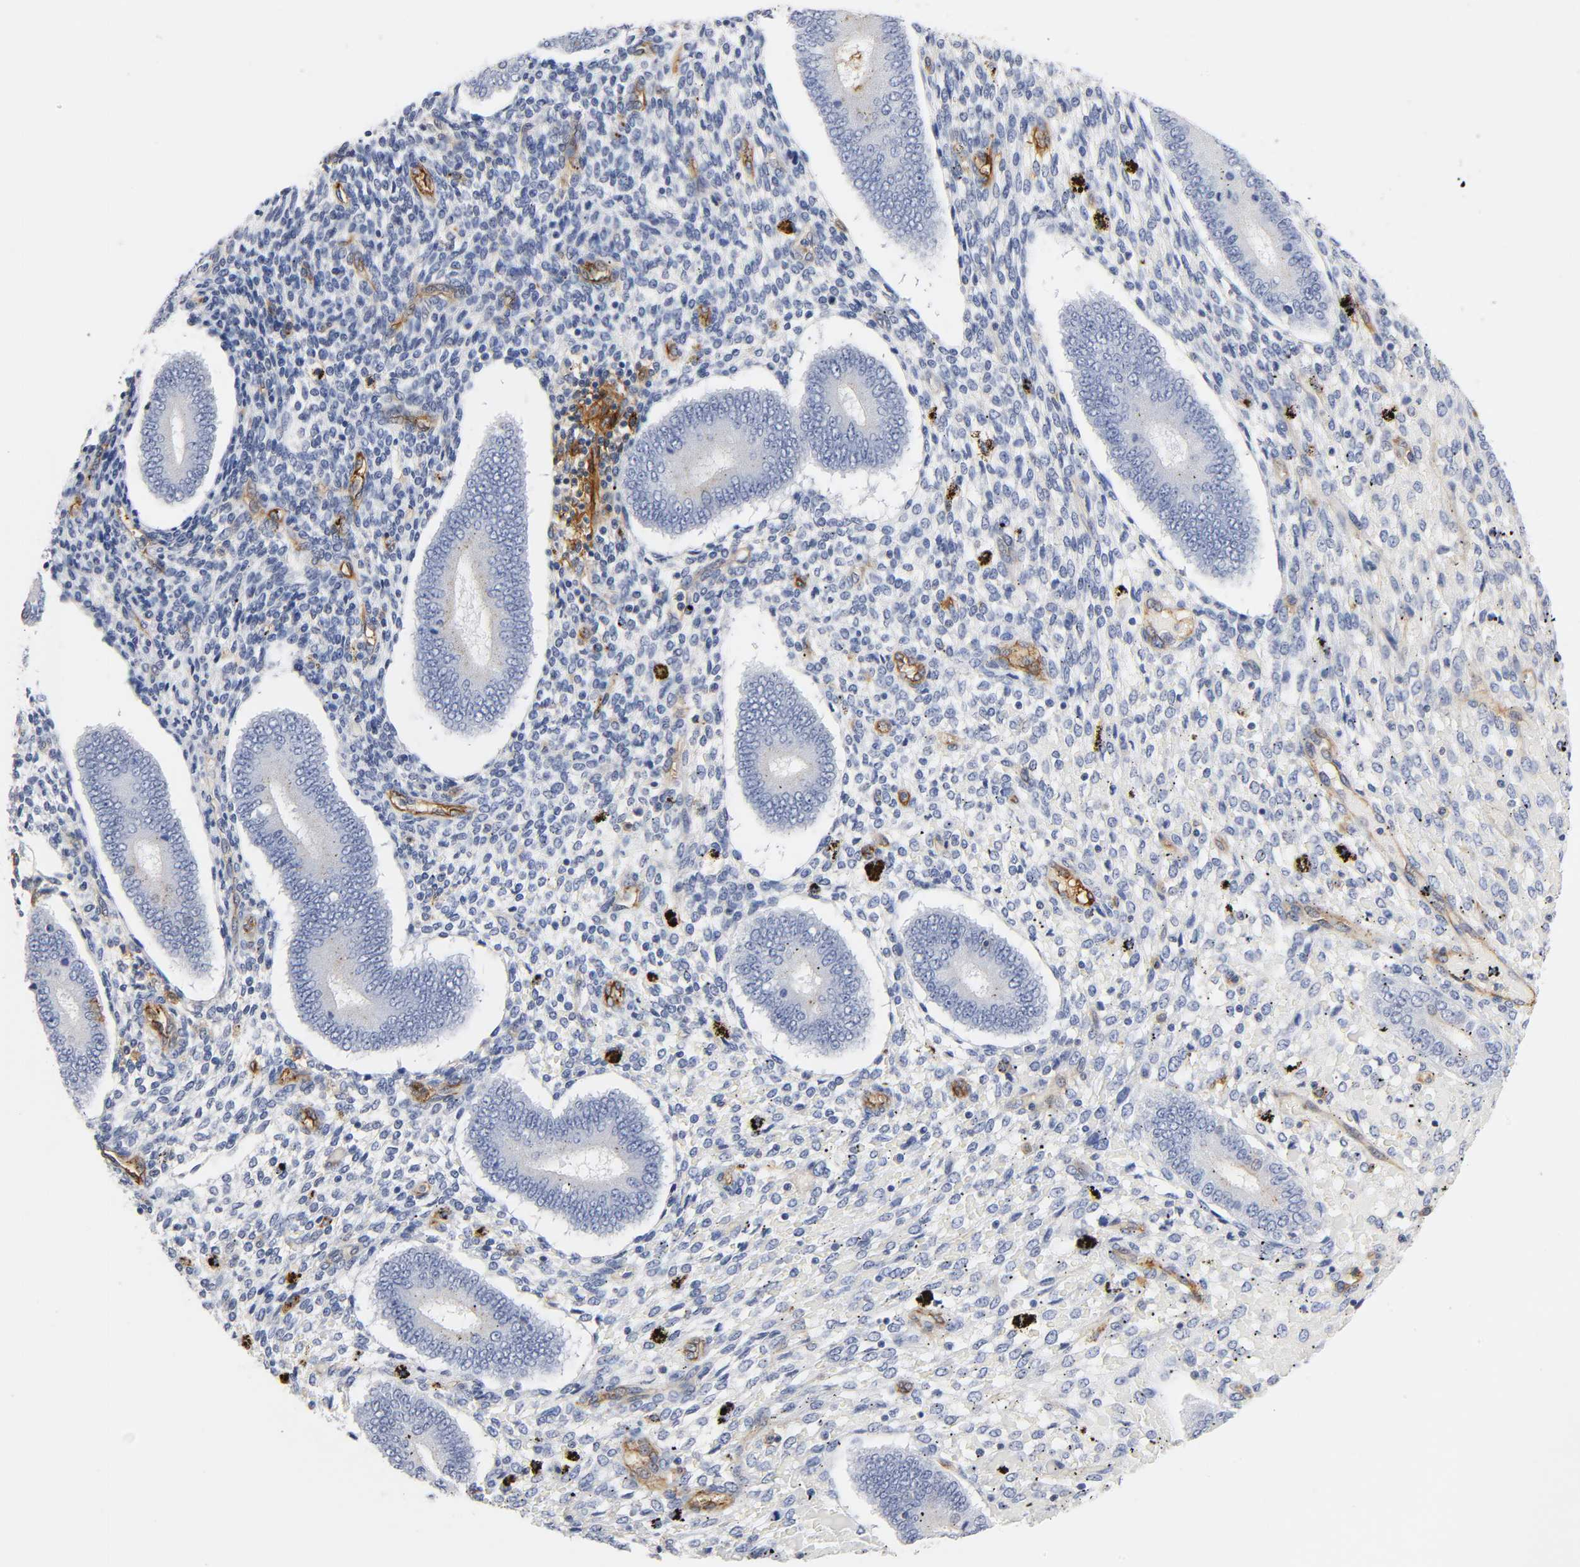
{"staining": {"intensity": "negative", "quantity": "none", "location": "none"}, "tissue": "endometrium", "cell_type": "Cells in endometrial stroma", "image_type": "normal", "snomed": [{"axis": "morphology", "description": "Normal tissue, NOS"}, {"axis": "topography", "description": "Endometrium"}], "caption": "Immunohistochemical staining of benign endometrium exhibits no significant staining in cells in endometrial stroma.", "gene": "ICAM1", "patient": {"sex": "female", "age": 42}}